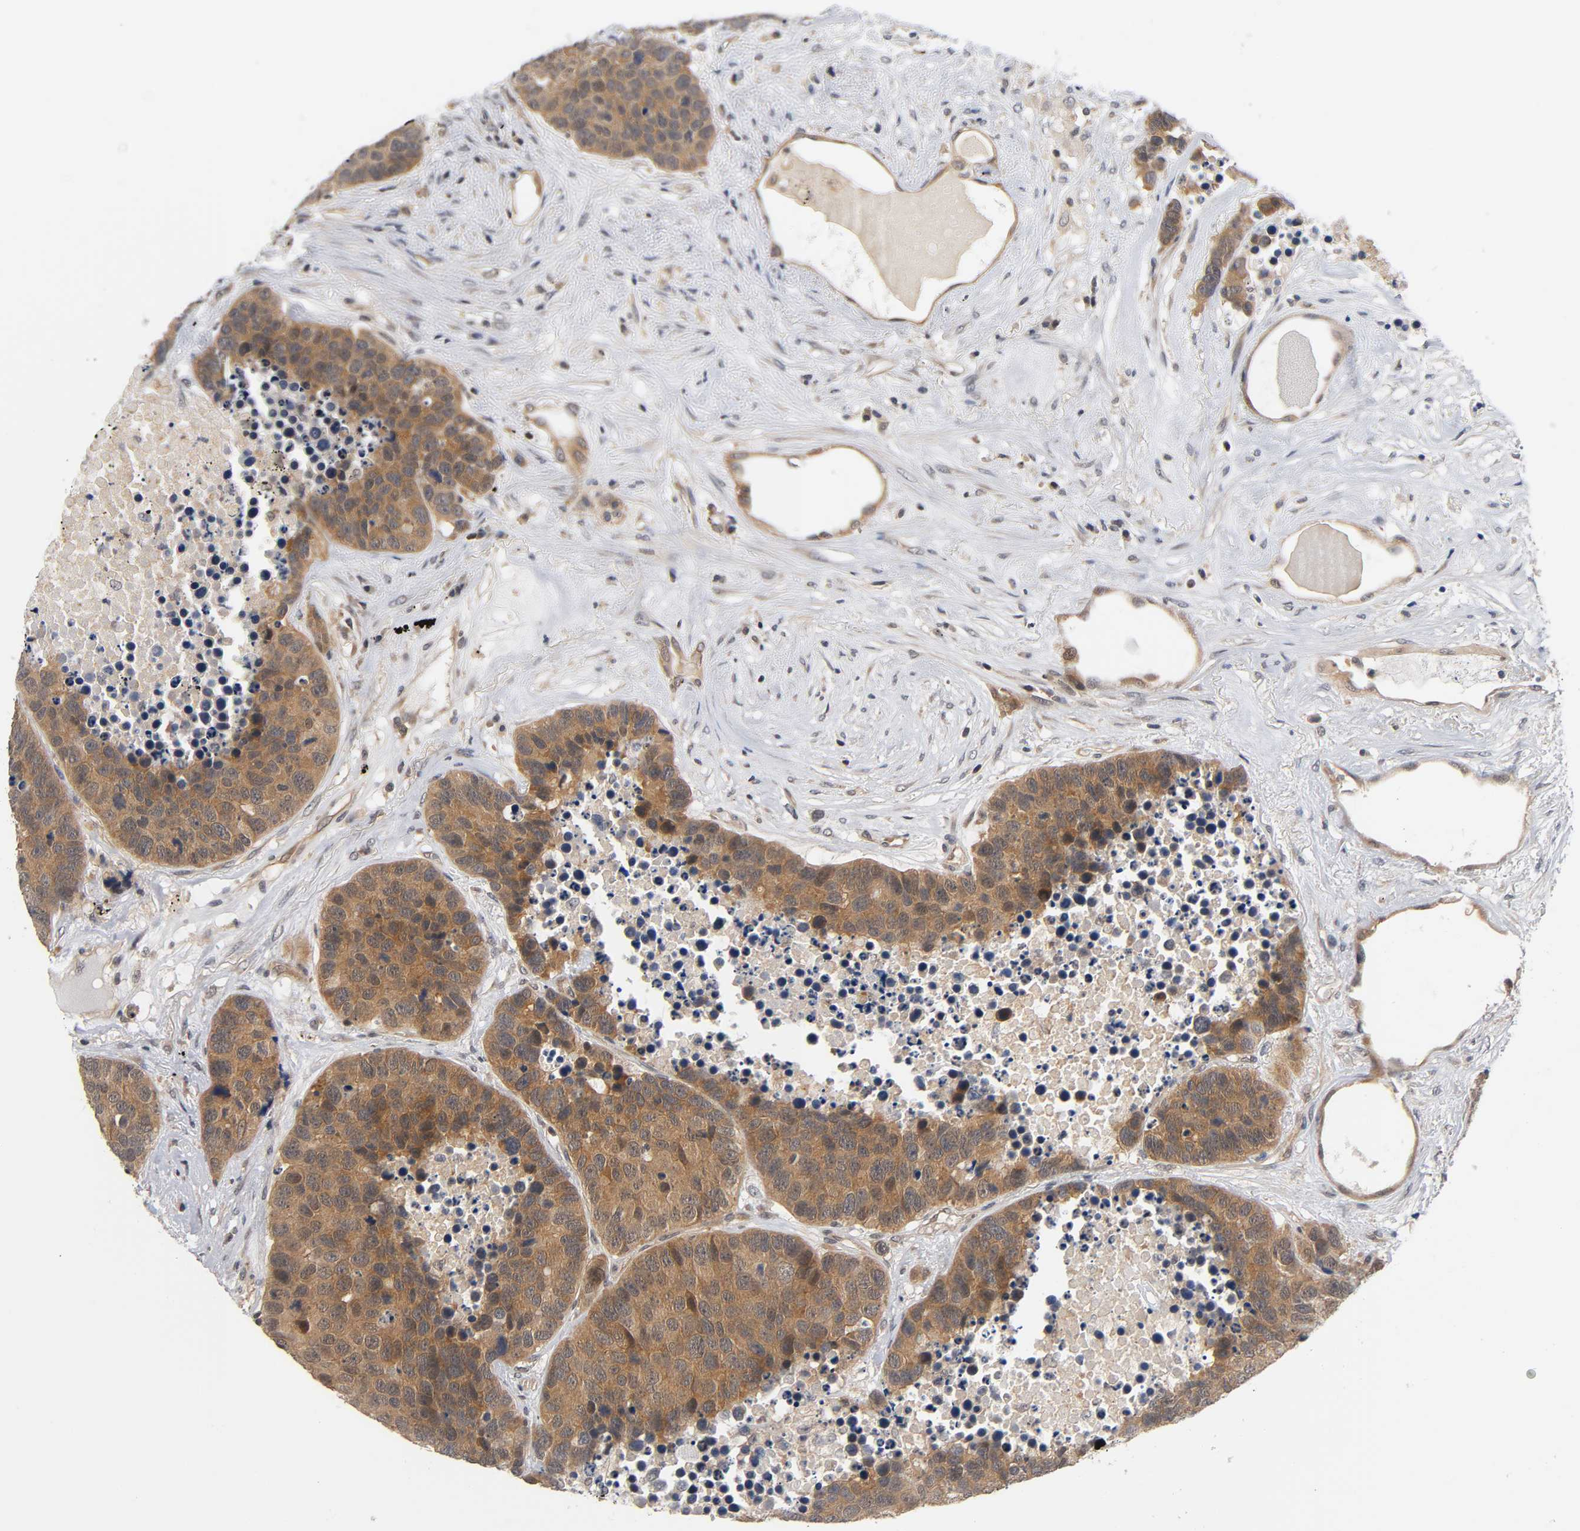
{"staining": {"intensity": "moderate", "quantity": ">75%", "location": "cytoplasmic/membranous"}, "tissue": "carcinoid", "cell_type": "Tumor cells", "image_type": "cancer", "snomed": [{"axis": "morphology", "description": "Carcinoid, malignant, NOS"}, {"axis": "topography", "description": "Lung"}], "caption": "Human carcinoid stained with a brown dye displays moderate cytoplasmic/membranous positive expression in about >75% of tumor cells.", "gene": "PRKAB1", "patient": {"sex": "male", "age": 60}}